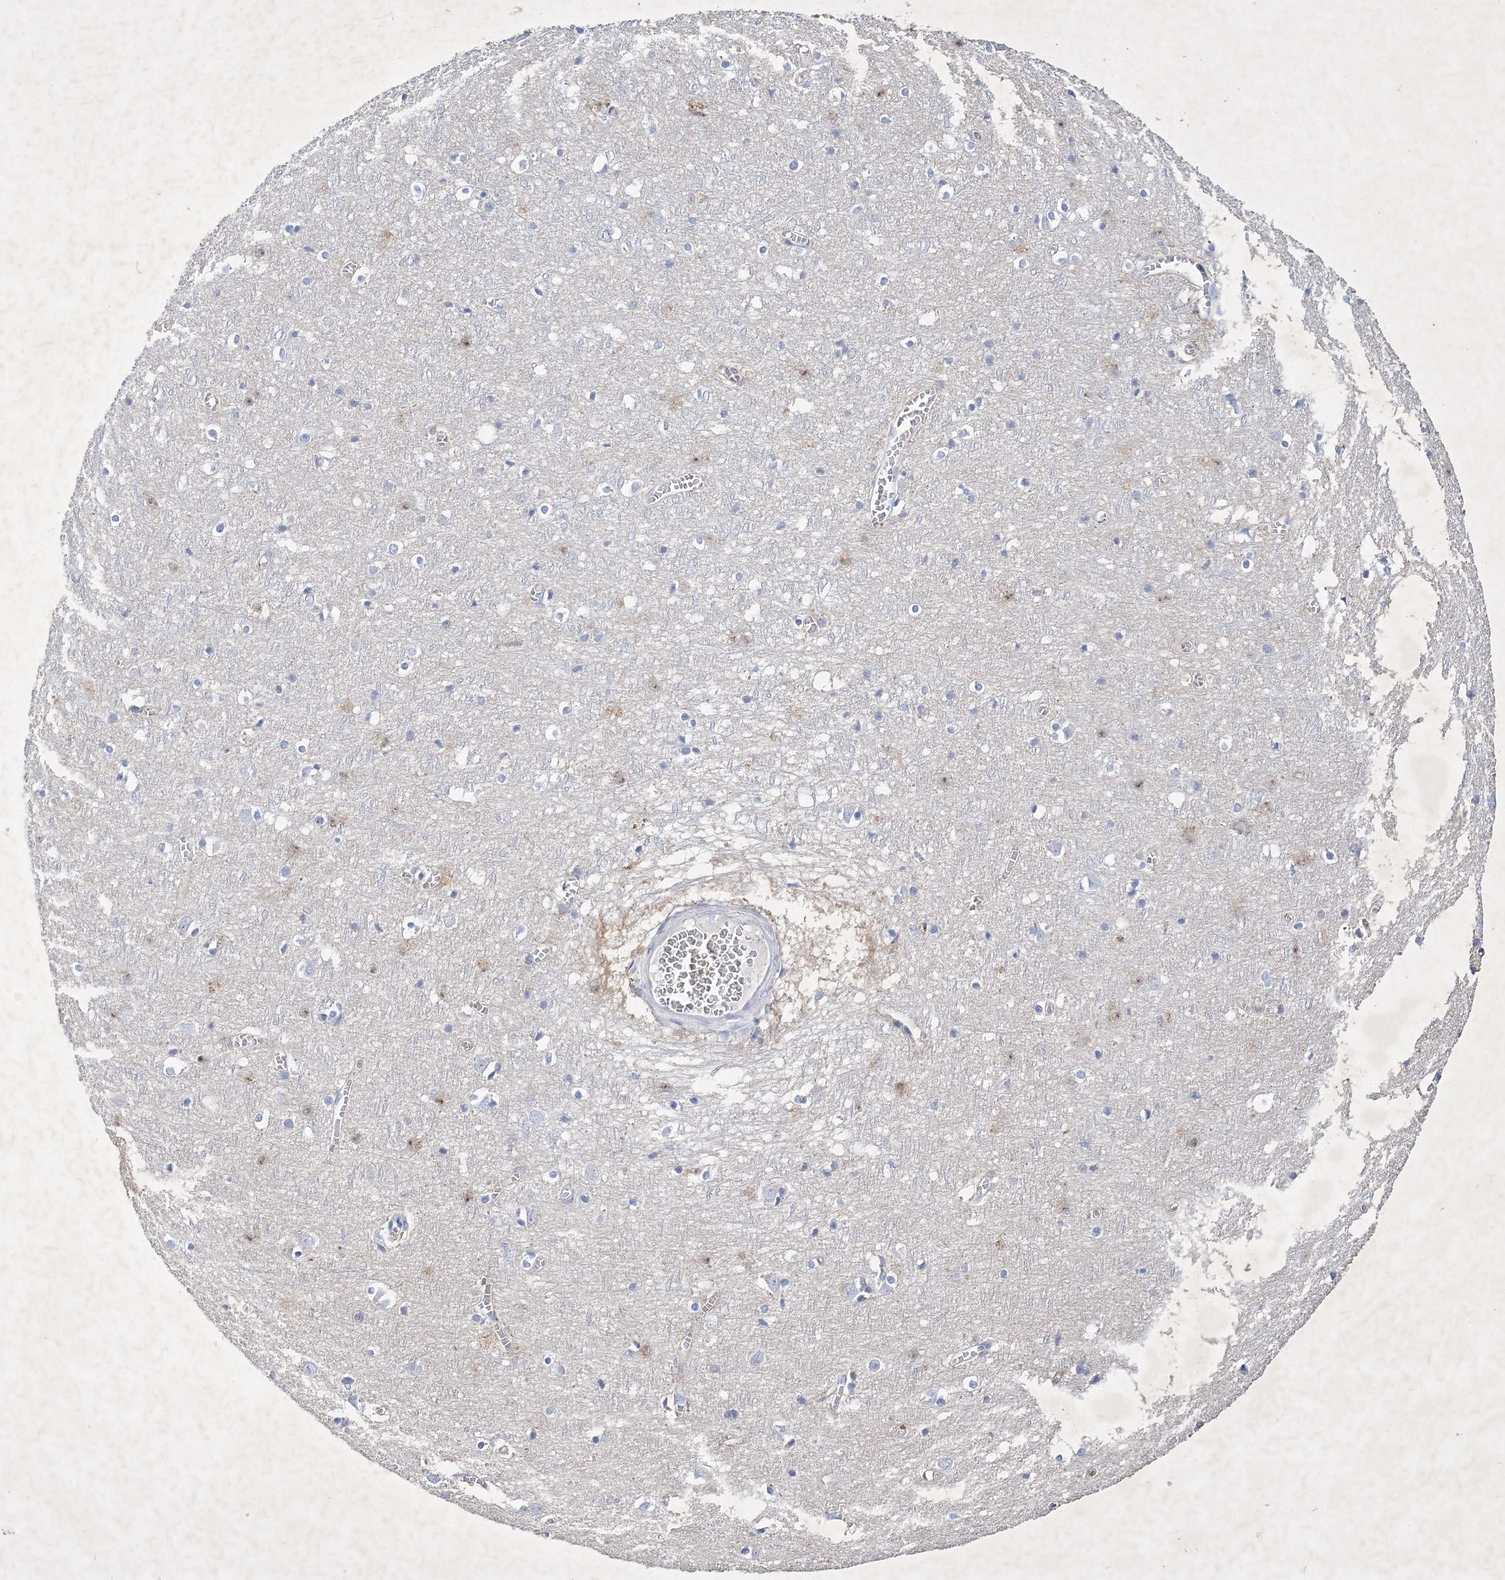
{"staining": {"intensity": "moderate", "quantity": "25%-75%", "location": "cytoplasmic/membranous"}, "tissue": "cerebral cortex", "cell_type": "Endothelial cells", "image_type": "normal", "snomed": [{"axis": "morphology", "description": "Normal tissue, NOS"}, {"axis": "topography", "description": "Cerebral cortex"}], "caption": "An image showing moderate cytoplasmic/membranous staining in approximately 25%-75% of endothelial cells in unremarkable cerebral cortex, as visualized by brown immunohistochemical staining.", "gene": "GPN1", "patient": {"sex": "female", "age": 64}}